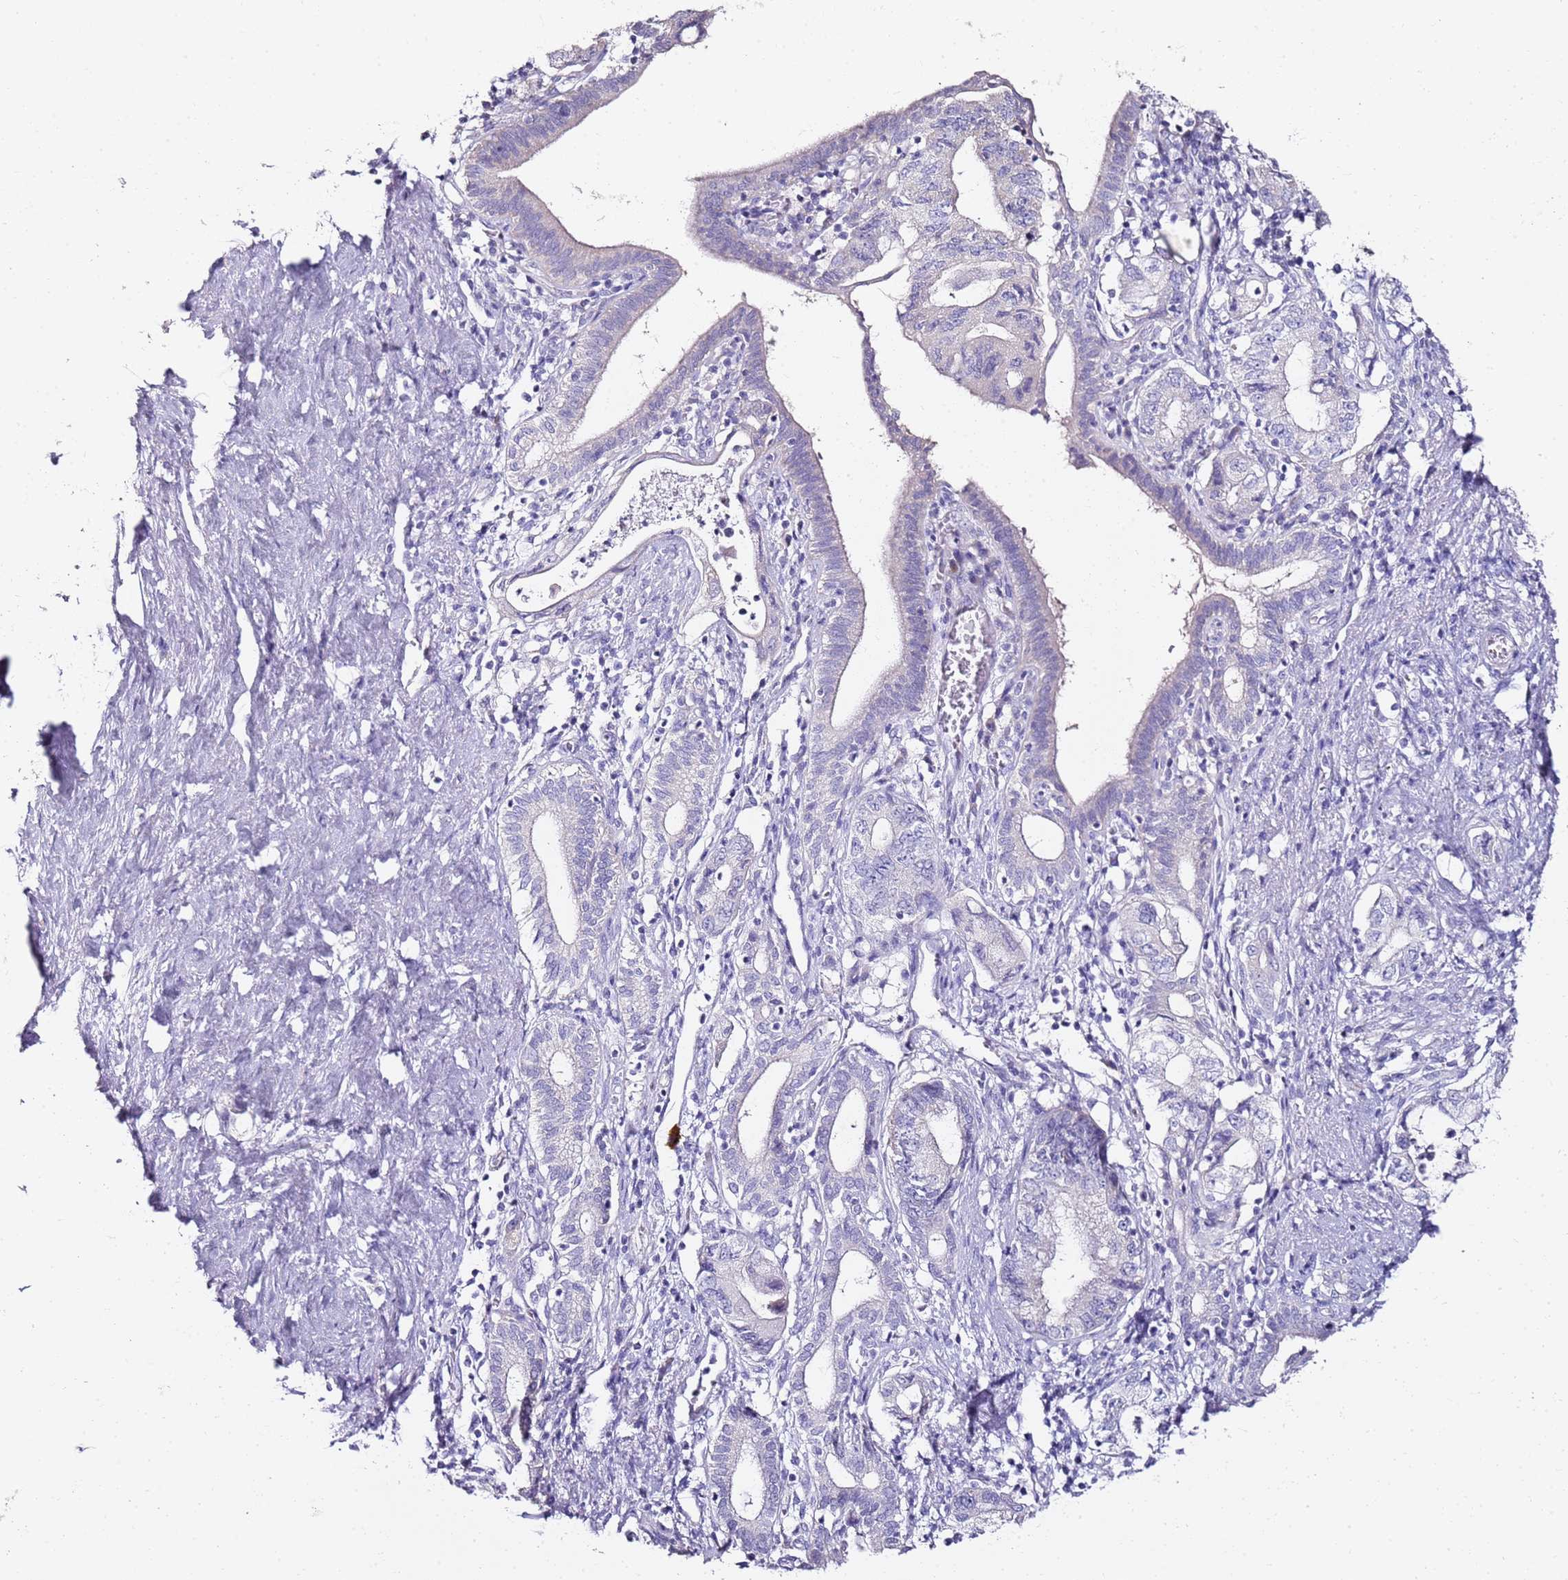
{"staining": {"intensity": "negative", "quantity": "none", "location": "none"}, "tissue": "pancreatic cancer", "cell_type": "Tumor cells", "image_type": "cancer", "snomed": [{"axis": "morphology", "description": "Adenocarcinoma, NOS"}, {"axis": "topography", "description": "Pancreas"}], "caption": "A high-resolution image shows immunohistochemistry staining of pancreatic cancer (adenocarcinoma), which shows no significant positivity in tumor cells.", "gene": "MYBPC3", "patient": {"sex": "female", "age": 73}}